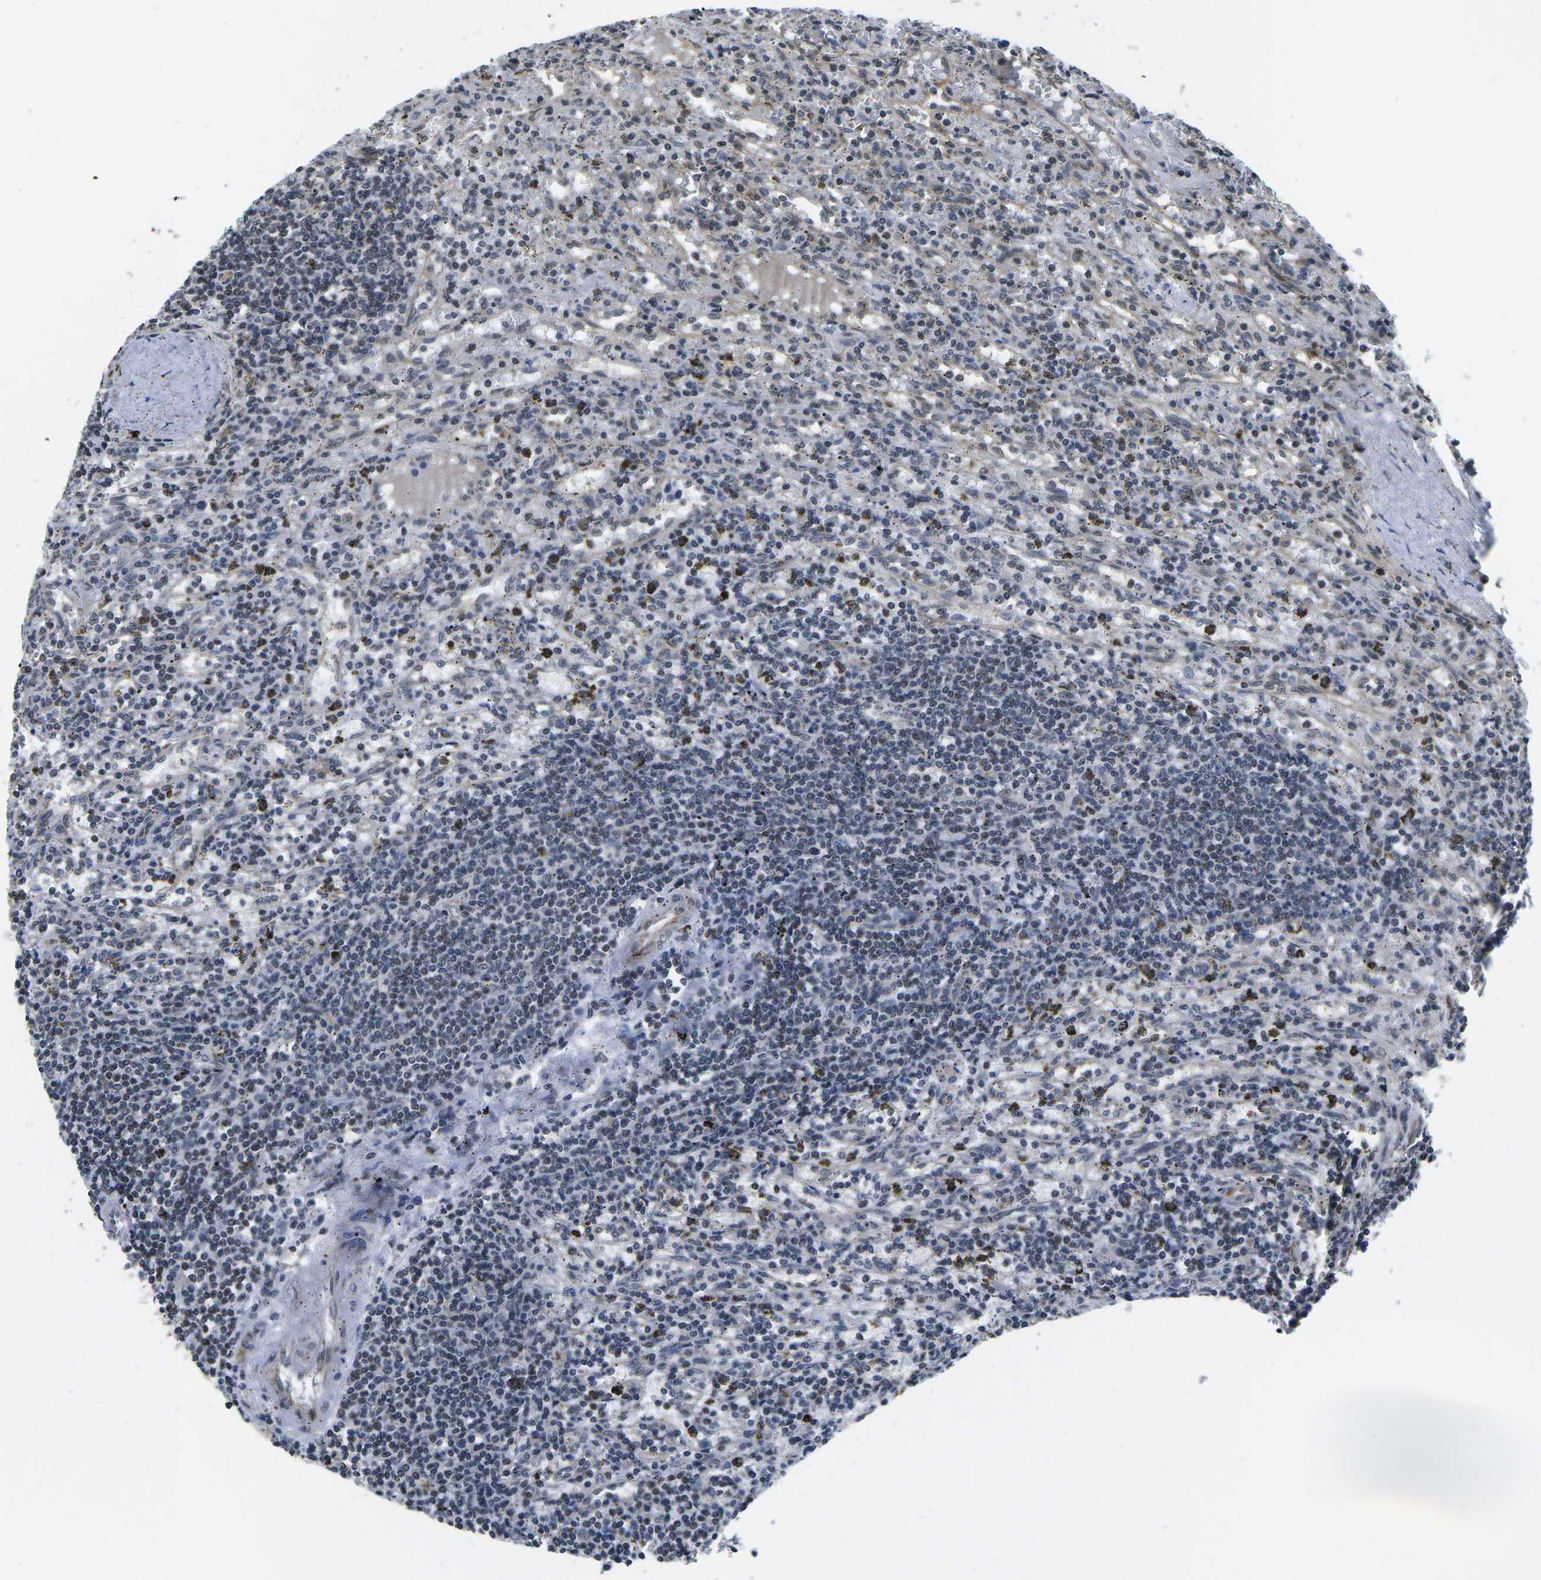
{"staining": {"intensity": "weak", "quantity": "<25%", "location": "nuclear"}, "tissue": "lymphoma", "cell_type": "Tumor cells", "image_type": "cancer", "snomed": [{"axis": "morphology", "description": "Malignant lymphoma, non-Hodgkin's type, Low grade"}, {"axis": "topography", "description": "Spleen"}], "caption": "The histopathology image demonstrates no significant expression in tumor cells of malignant lymphoma, non-Hodgkin's type (low-grade).", "gene": "CCNE1", "patient": {"sex": "male", "age": 76}}